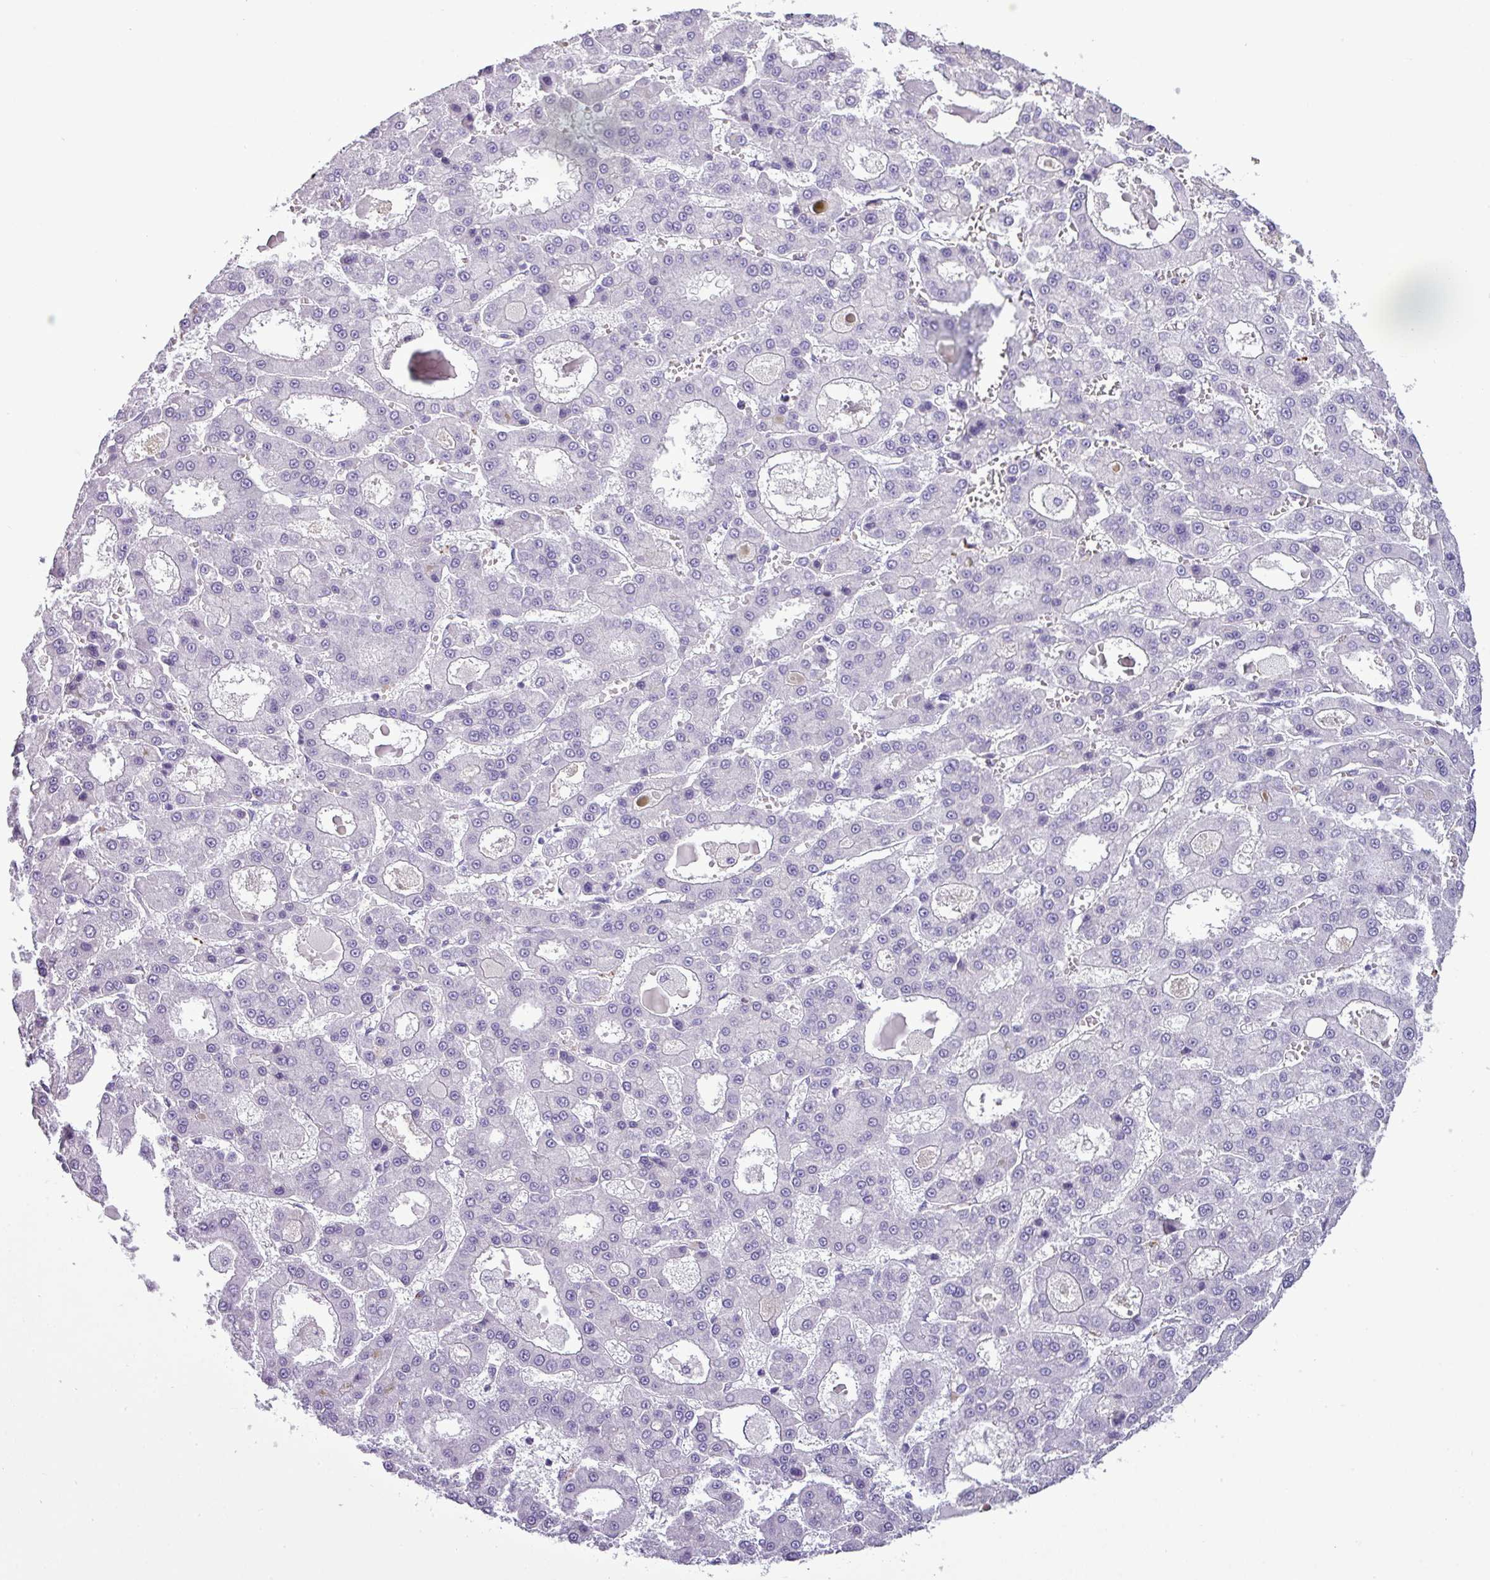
{"staining": {"intensity": "negative", "quantity": "none", "location": "none"}, "tissue": "liver cancer", "cell_type": "Tumor cells", "image_type": "cancer", "snomed": [{"axis": "morphology", "description": "Carcinoma, Hepatocellular, NOS"}, {"axis": "topography", "description": "Liver"}], "caption": "IHC of human liver cancer (hepatocellular carcinoma) reveals no staining in tumor cells.", "gene": "RBMXL2", "patient": {"sex": "male", "age": 70}}